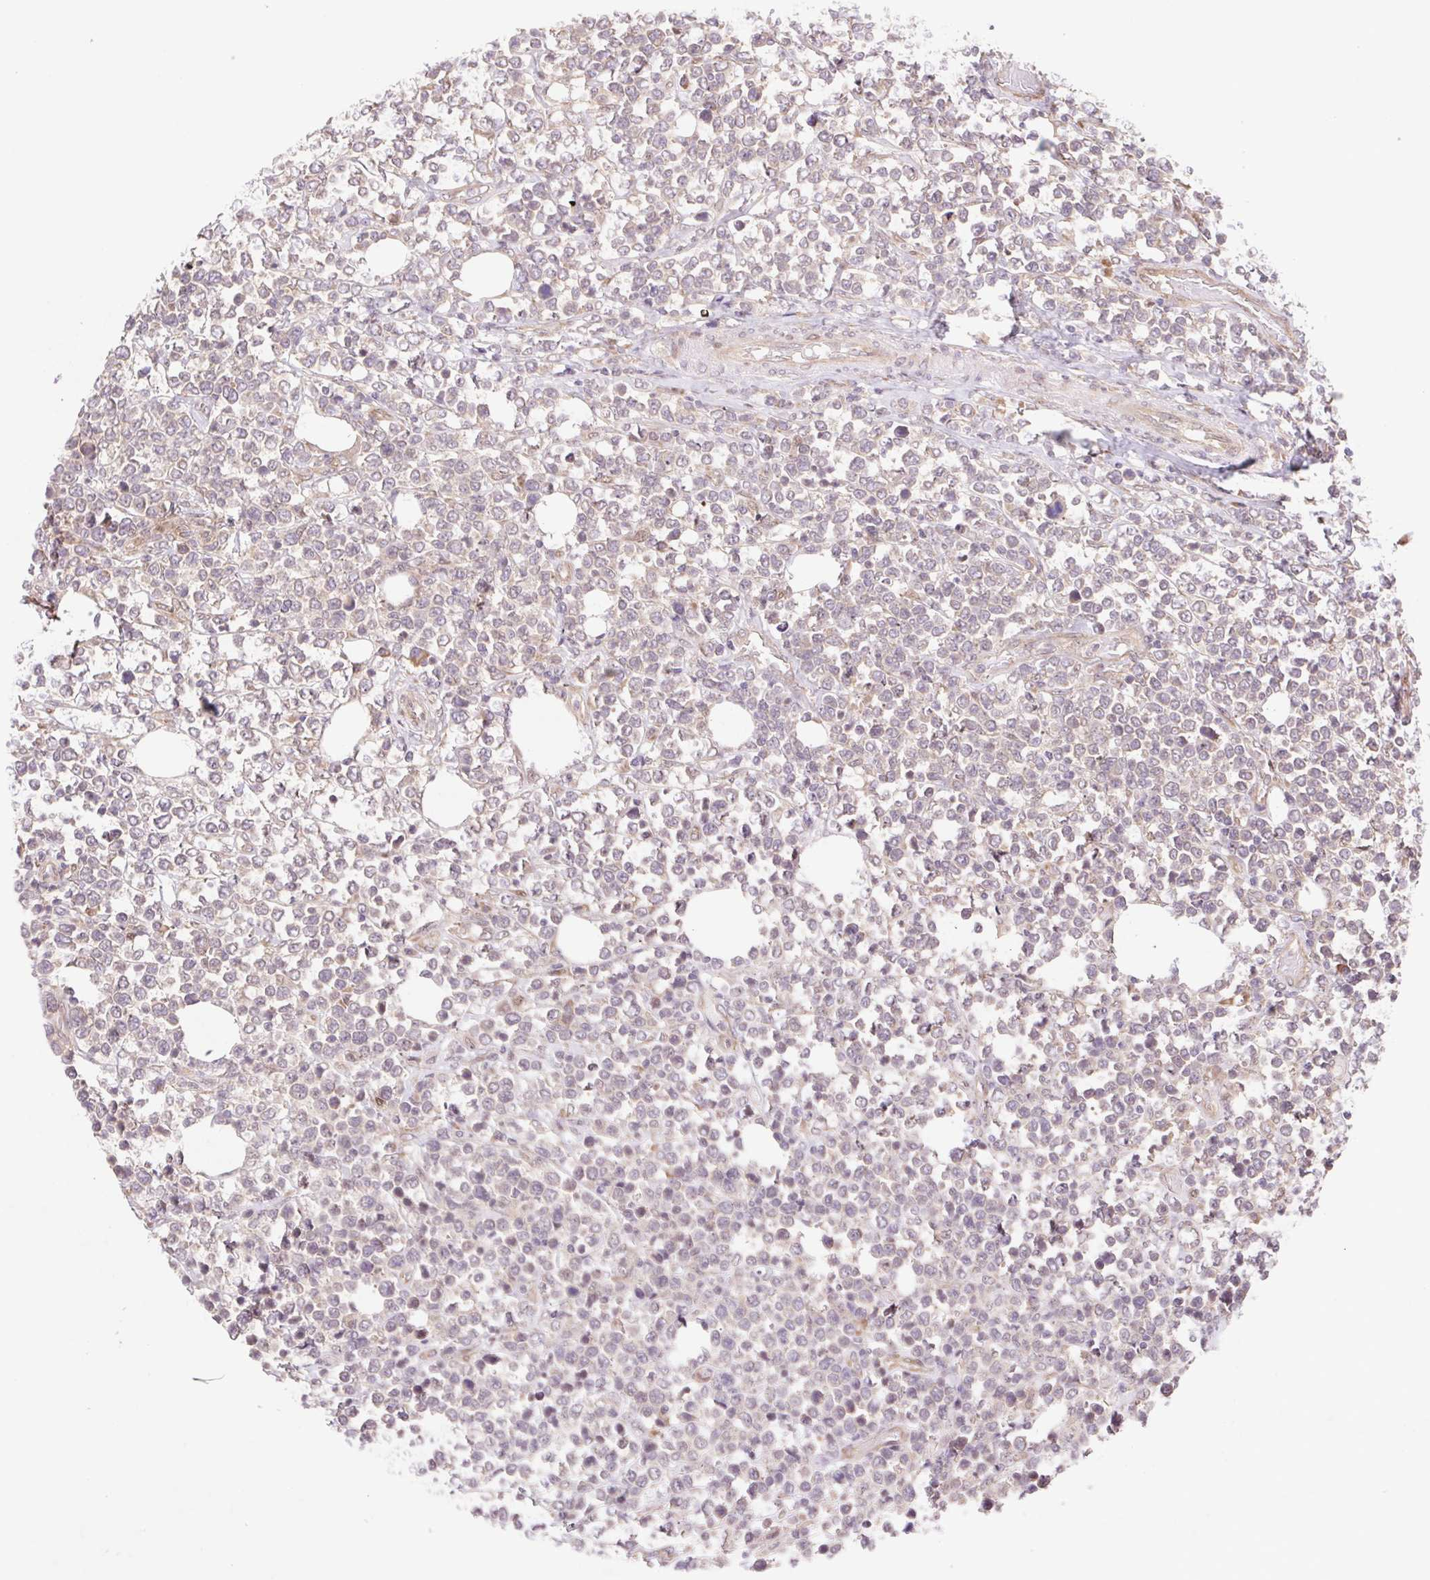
{"staining": {"intensity": "weak", "quantity": "25%-75%", "location": "cytoplasmic/membranous"}, "tissue": "lymphoma", "cell_type": "Tumor cells", "image_type": "cancer", "snomed": [{"axis": "morphology", "description": "Malignant lymphoma, non-Hodgkin's type, High grade"}, {"axis": "topography", "description": "Soft tissue"}], "caption": "A photomicrograph of malignant lymphoma, non-Hodgkin's type (high-grade) stained for a protein reveals weak cytoplasmic/membranous brown staining in tumor cells.", "gene": "HFE", "patient": {"sex": "female", "age": 56}}